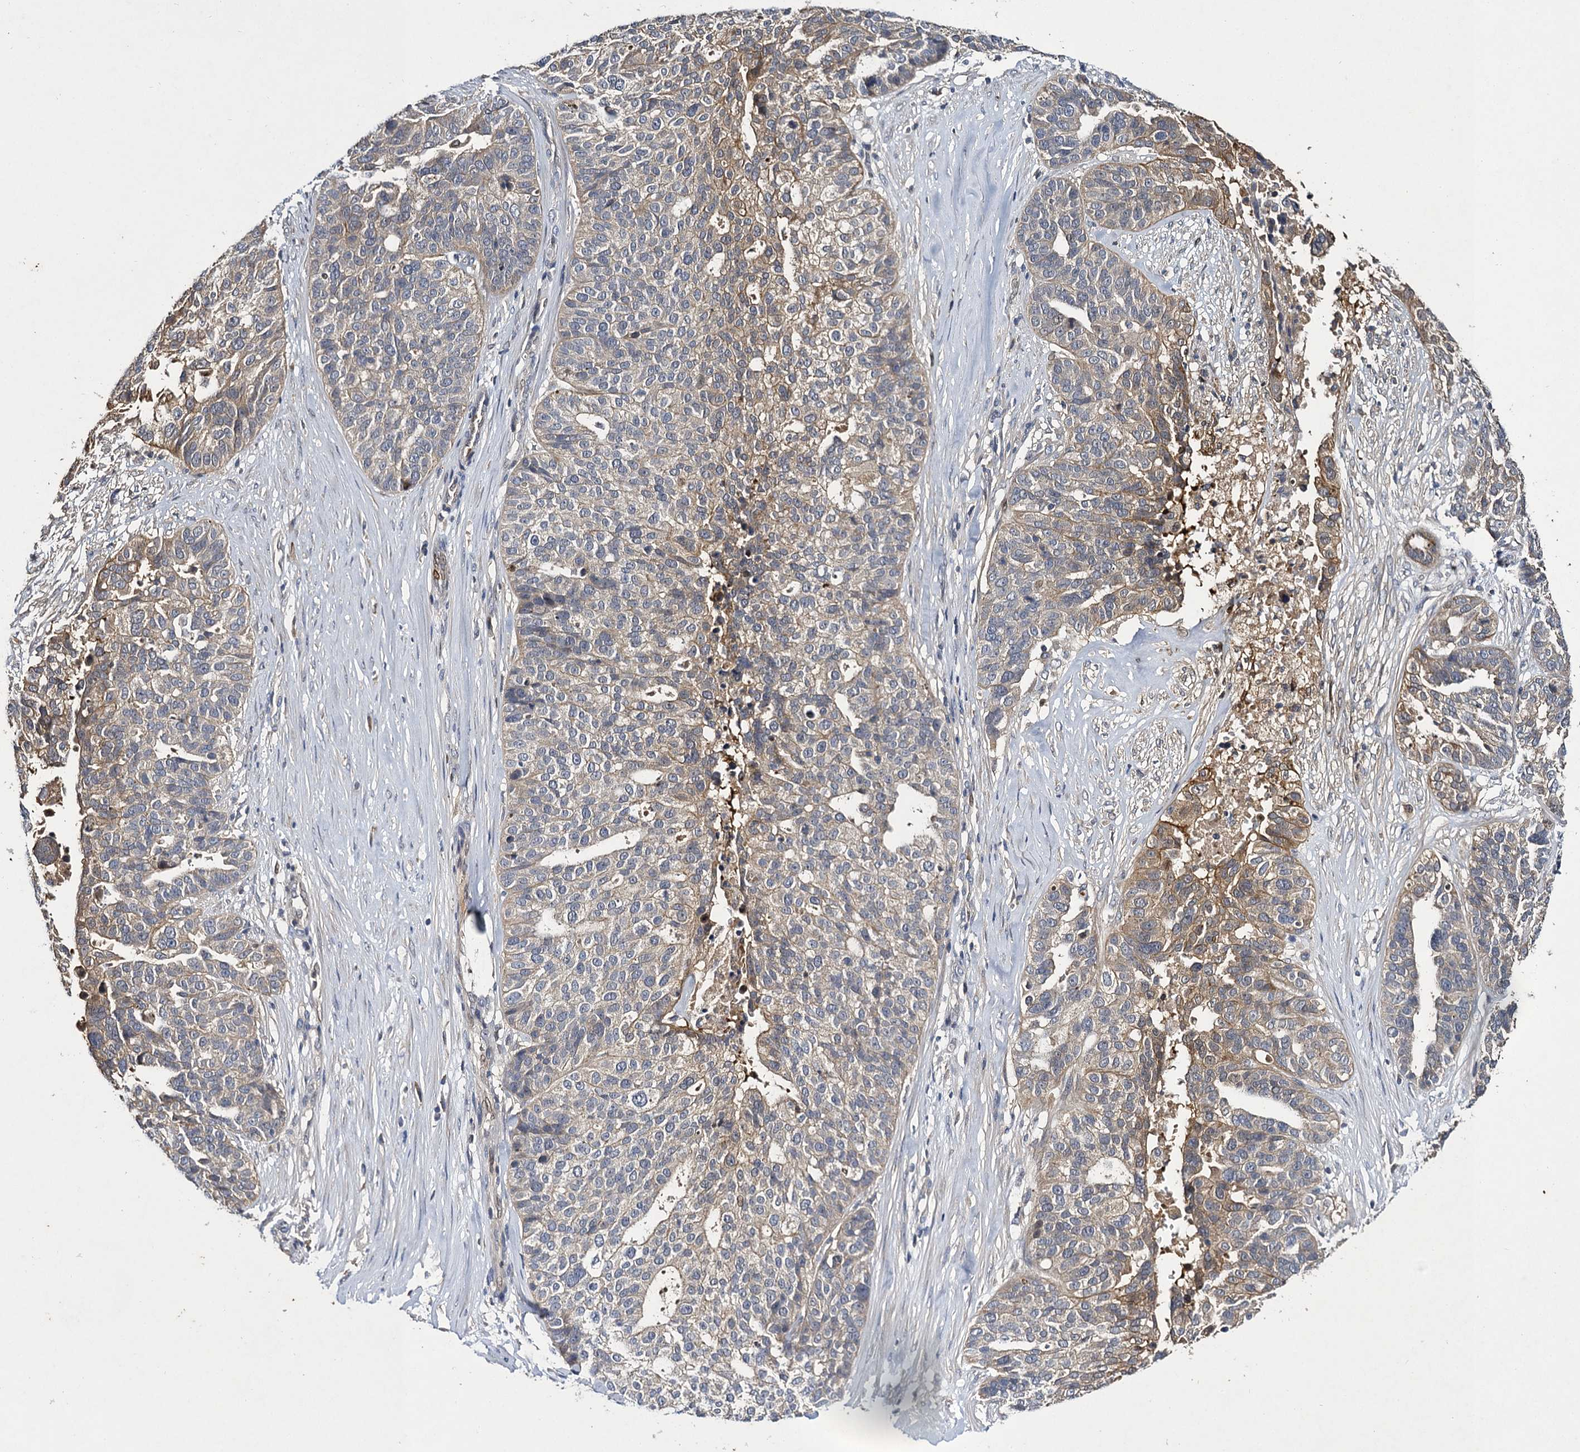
{"staining": {"intensity": "moderate", "quantity": "<25%", "location": "cytoplasmic/membranous"}, "tissue": "ovarian cancer", "cell_type": "Tumor cells", "image_type": "cancer", "snomed": [{"axis": "morphology", "description": "Cystadenocarcinoma, serous, NOS"}, {"axis": "topography", "description": "Ovary"}], "caption": "Tumor cells show moderate cytoplasmic/membranous positivity in about <25% of cells in ovarian cancer (serous cystadenocarcinoma).", "gene": "SLC11A2", "patient": {"sex": "female", "age": 59}}